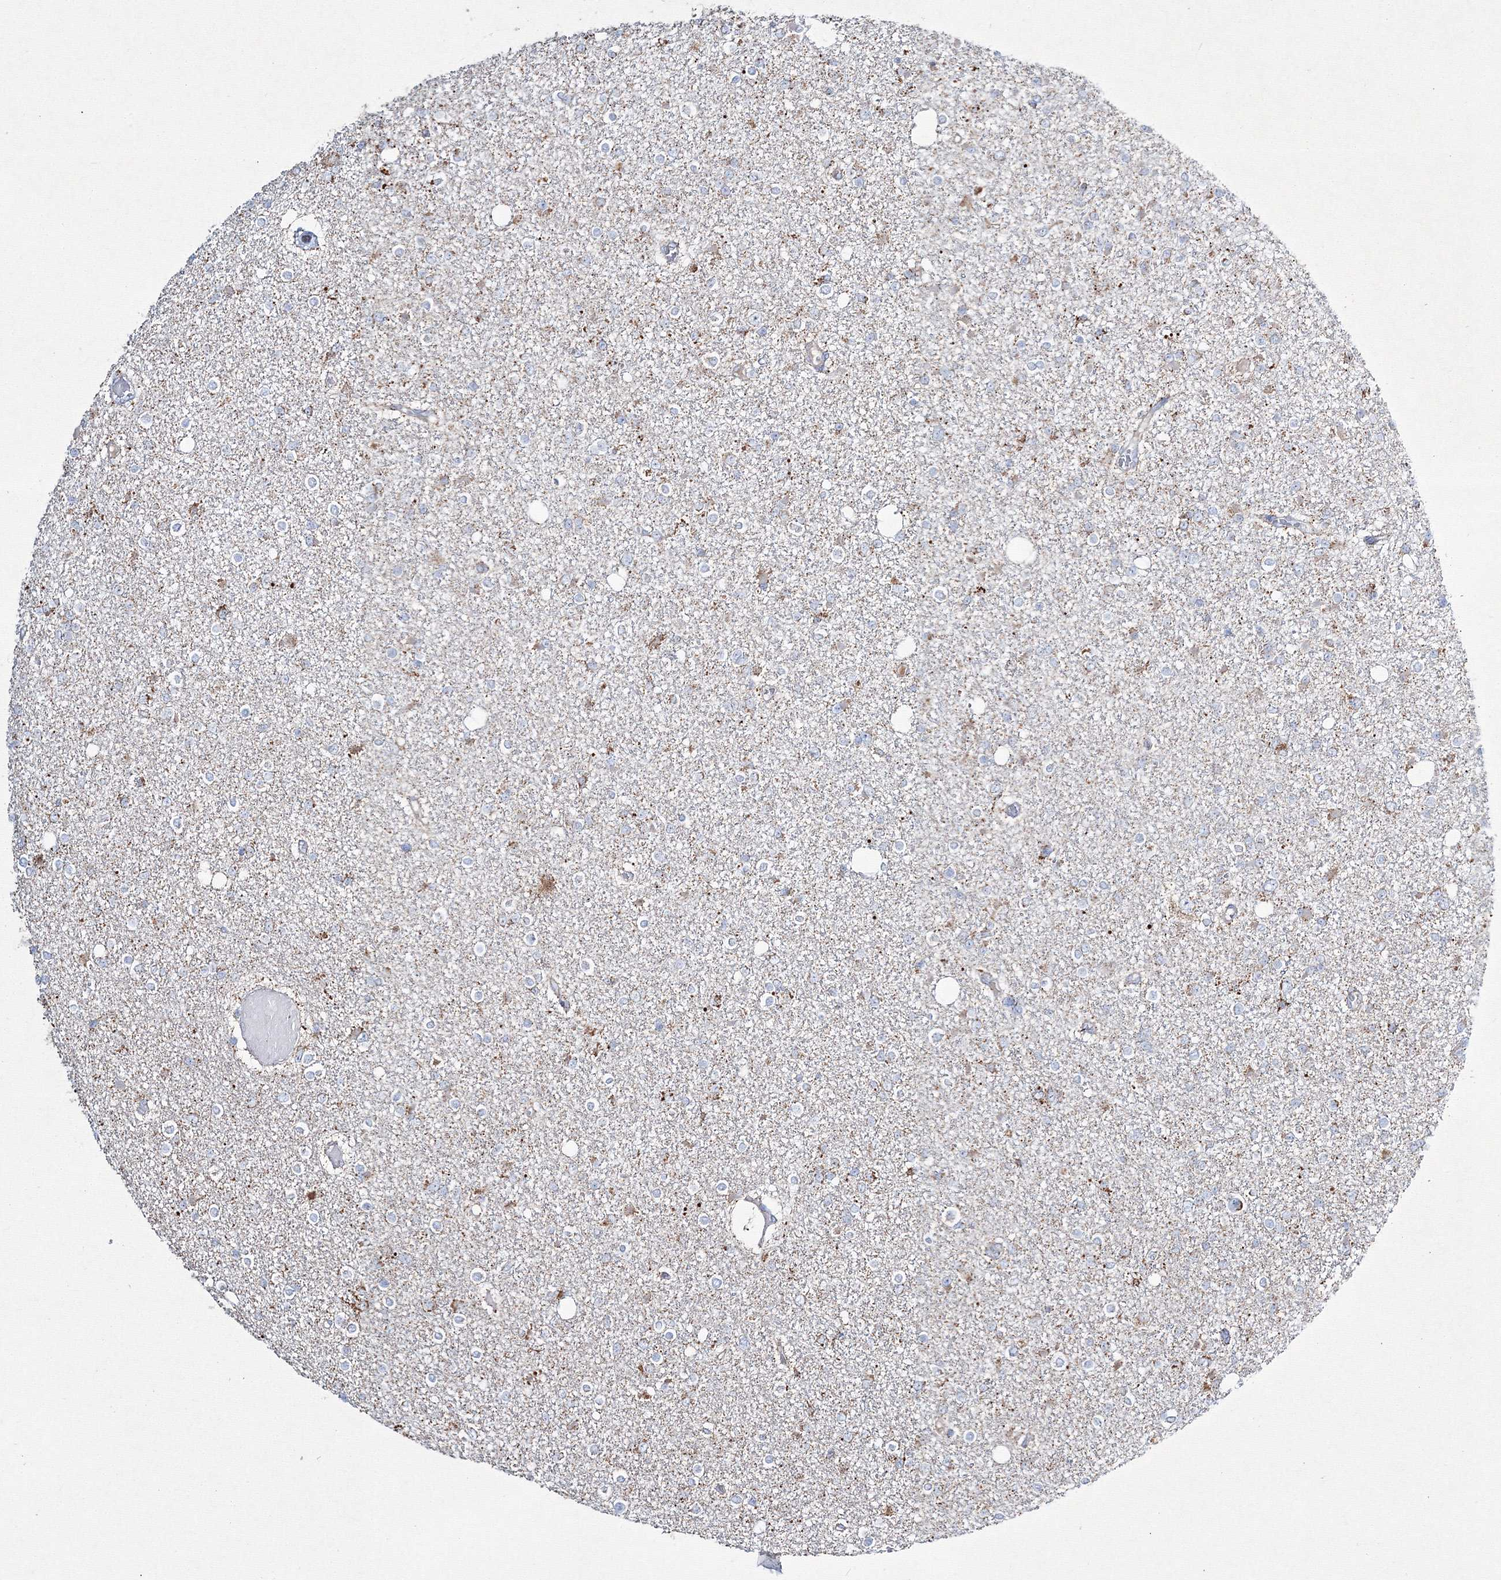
{"staining": {"intensity": "moderate", "quantity": "<25%", "location": "cytoplasmic/membranous"}, "tissue": "glioma", "cell_type": "Tumor cells", "image_type": "cancer", "snomed": [{"axis": "morphology", "description": "Glioma, malignant, Low grade"}, {"axis": "topography", "description": "Brain"}], "caption": "Brown immunohistochemical staining in human malignant low-grade glioma exhibits moderate cytoplasmic/membranous positivity in about <25% of tumor cells.", "gene": "IGSF9", "patient": {"sex": "female", "age": 22}}